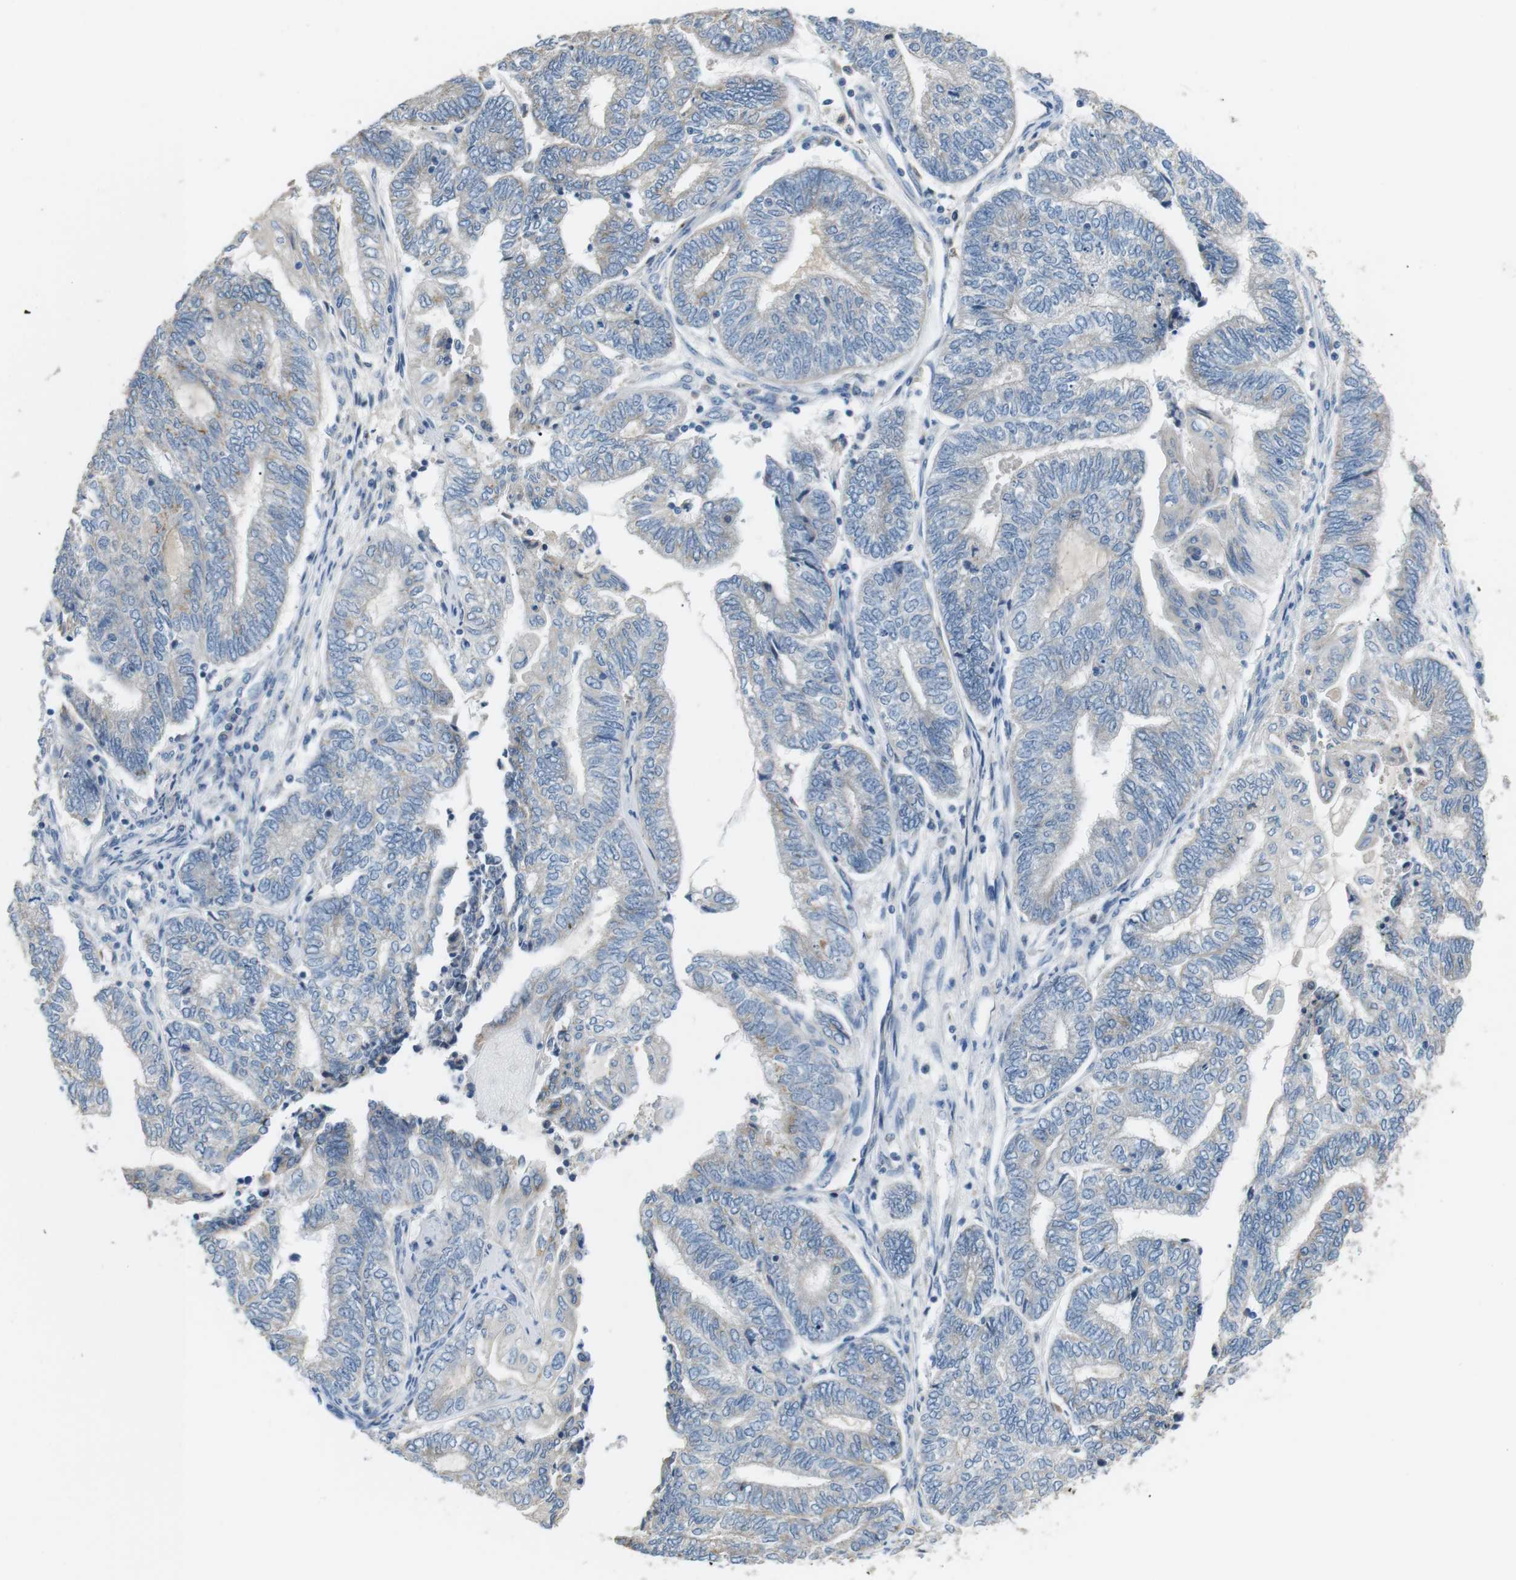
{"staining": {"intensity": "negative", "quantity": "none", "location": "none"}, "tissue": "endometrial cancer", "cell_type": "Tumor cells", "image_type": "cancer", "snomed": [{"axis": "morphology", "description": "Adenocarcinoma, NOS"}, {"axis": "topography", "description": "Uterus"}, {"axis": "topography", "description": "Endometrium"}], "caption": "There is no significant positivity in tumor cells of endometrial cancer.", "gene": "CD300E", "patient": {"sex": "female", "age": 70}}